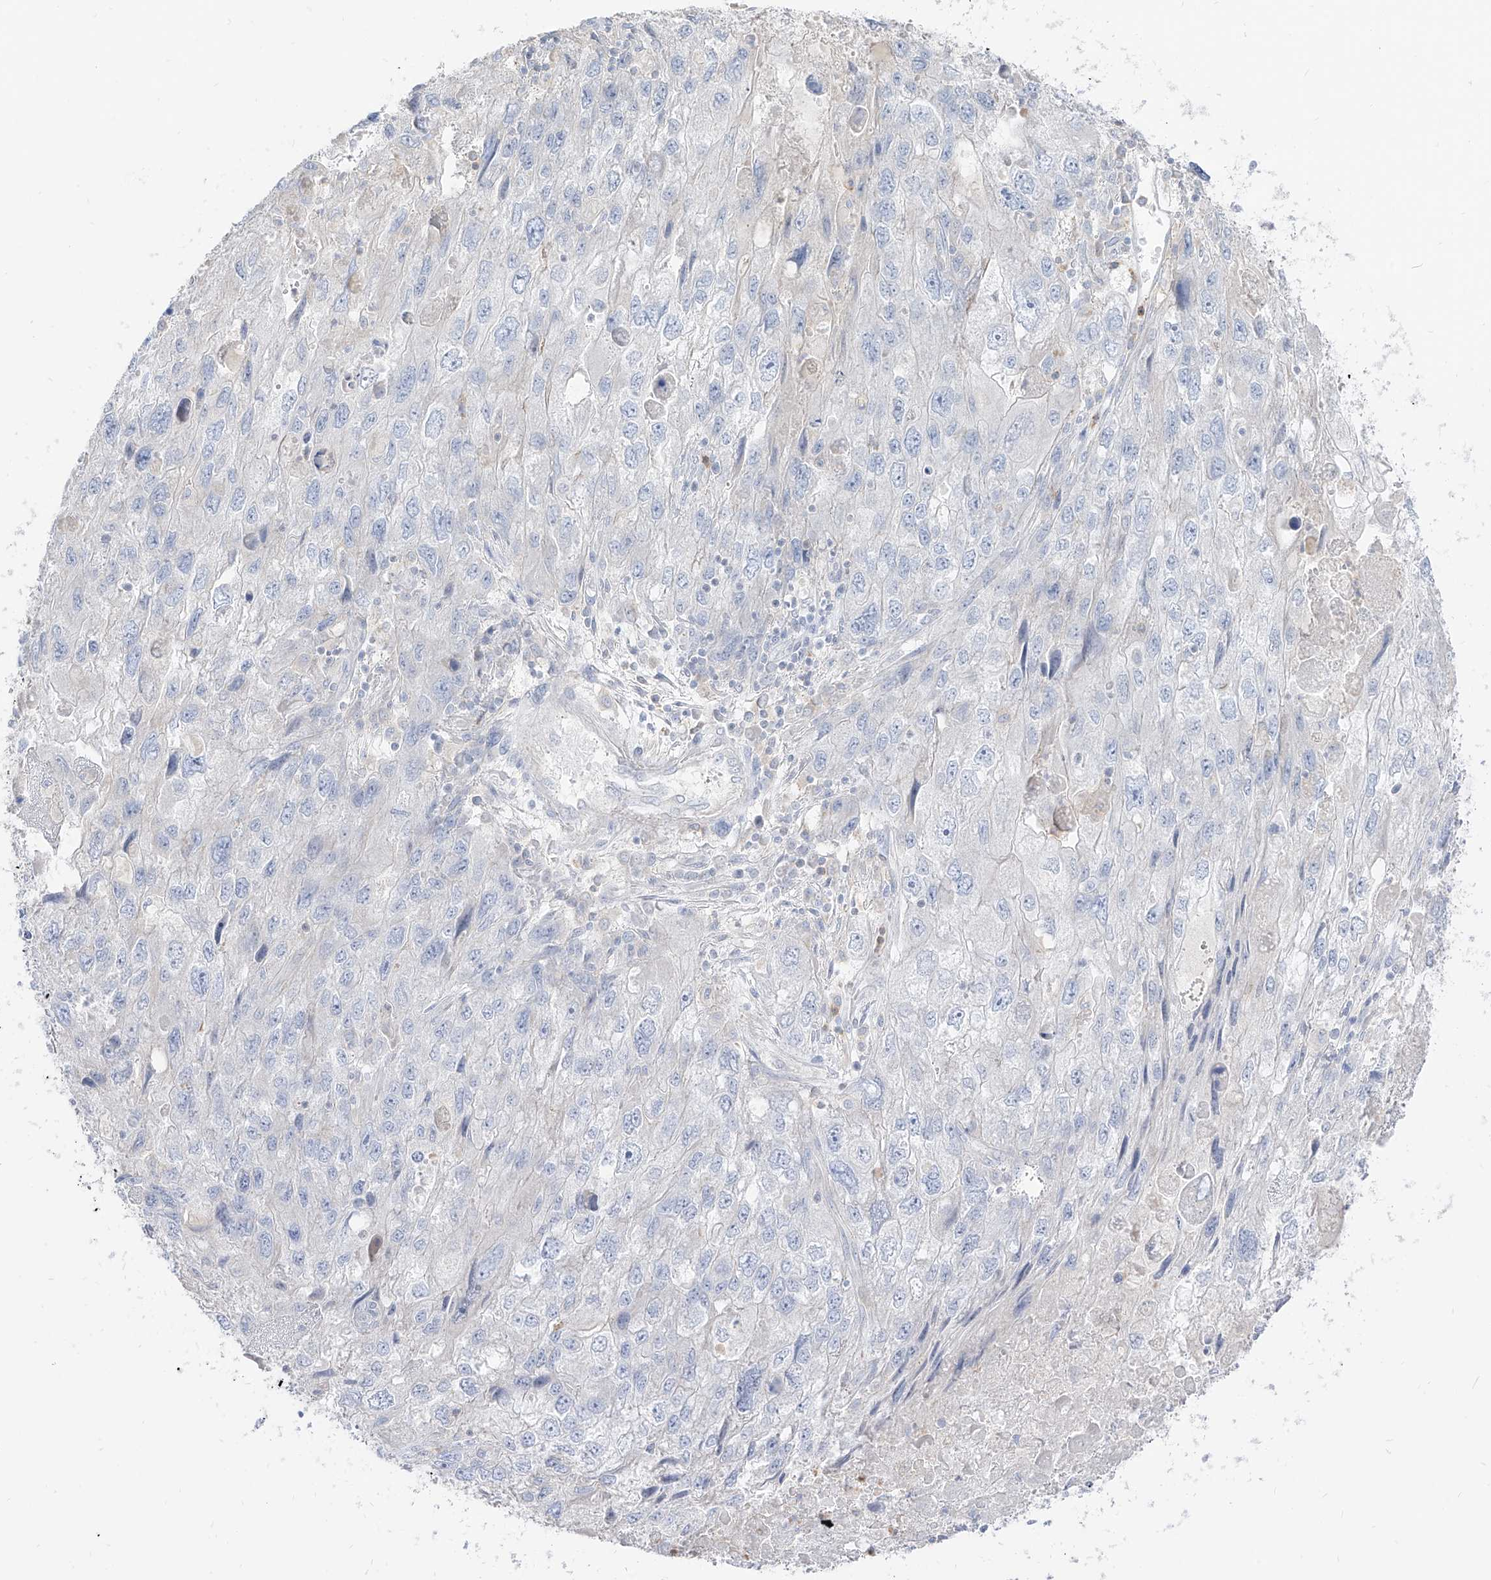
{"staining": {"intensity": "negative", "quantity": "none", "location": "none"}, "tissue": "endometrial cancer", "cell_type": "Tumor cells", "image_type": "cancer", "snomed": [{"axis": "morphology", "description": "Adenocarcinoma, NOS"}, {"axis": "topography", "description": "Endometrium"}], "caption": "This is a micrograph of immunohistochemistry (IHC) staining of endometrial cancer (adenocarcinoma), which shows no positivity in tumor cells.", "gene": "RBFOX3", "patient": {"sex": "female", "age": 49}}